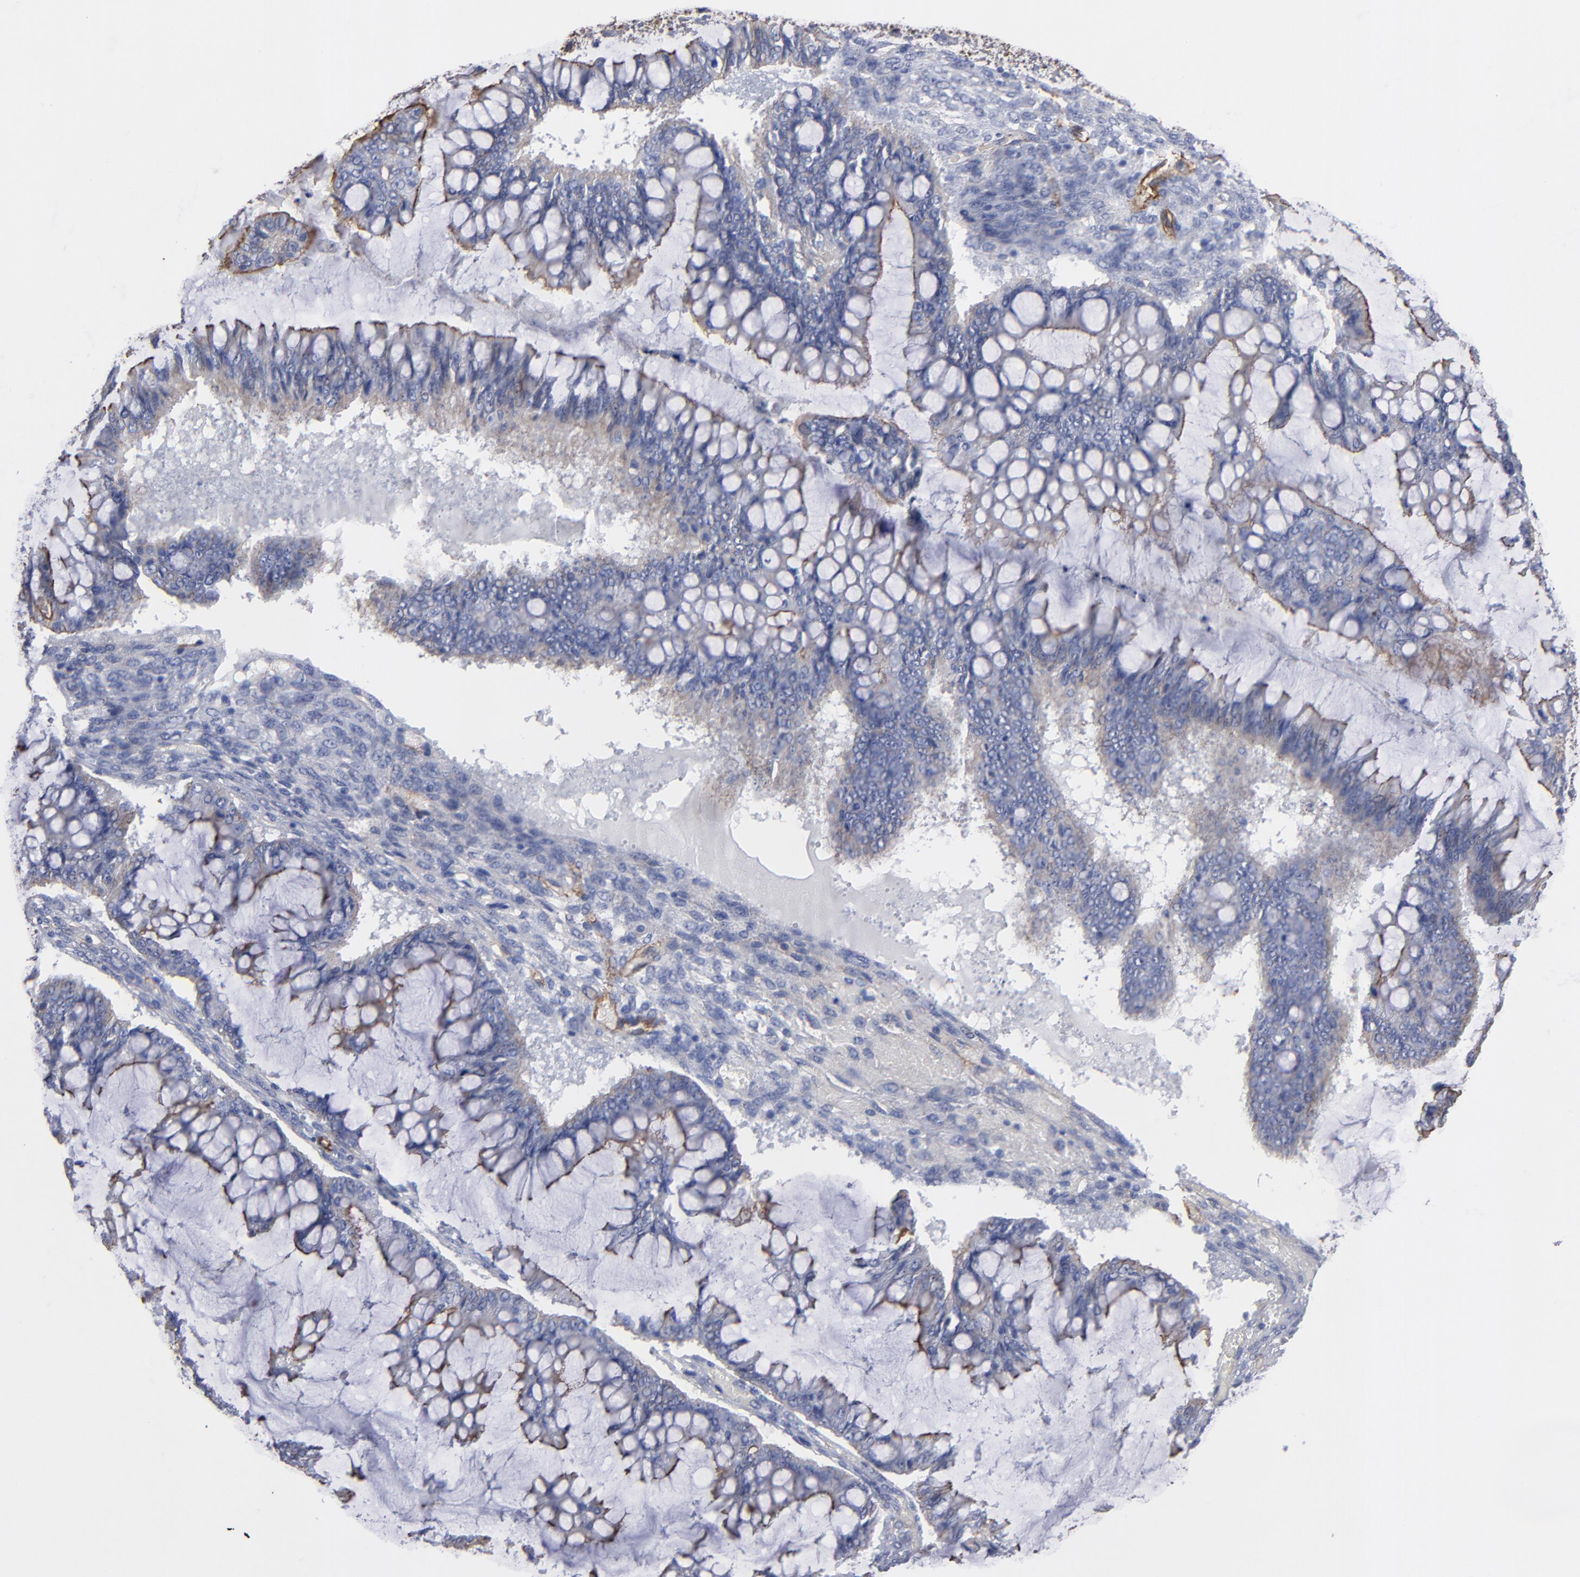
{"staining": {"intensity": "weak", "quantity": "<25%", "location": "cytoplasmic/membranous"}, "tissue": "ovarian cancer", "cell_type": "Tumor cells", "image_type": "cancer", "snomed": [{"axis": "morphology", "description": "Cystadenocarcinoma, mucinous, NOS"}, {"axis": "topography", "description": "Ovary"}], "caption": "Ovarian cancer (mucinous cystadenocarcinoma) was stained to show a protein in brown. There is no significant staining in tumor cells.", "gene": "TM4SF1", "patient": {"sex": "female", "age": 73}}